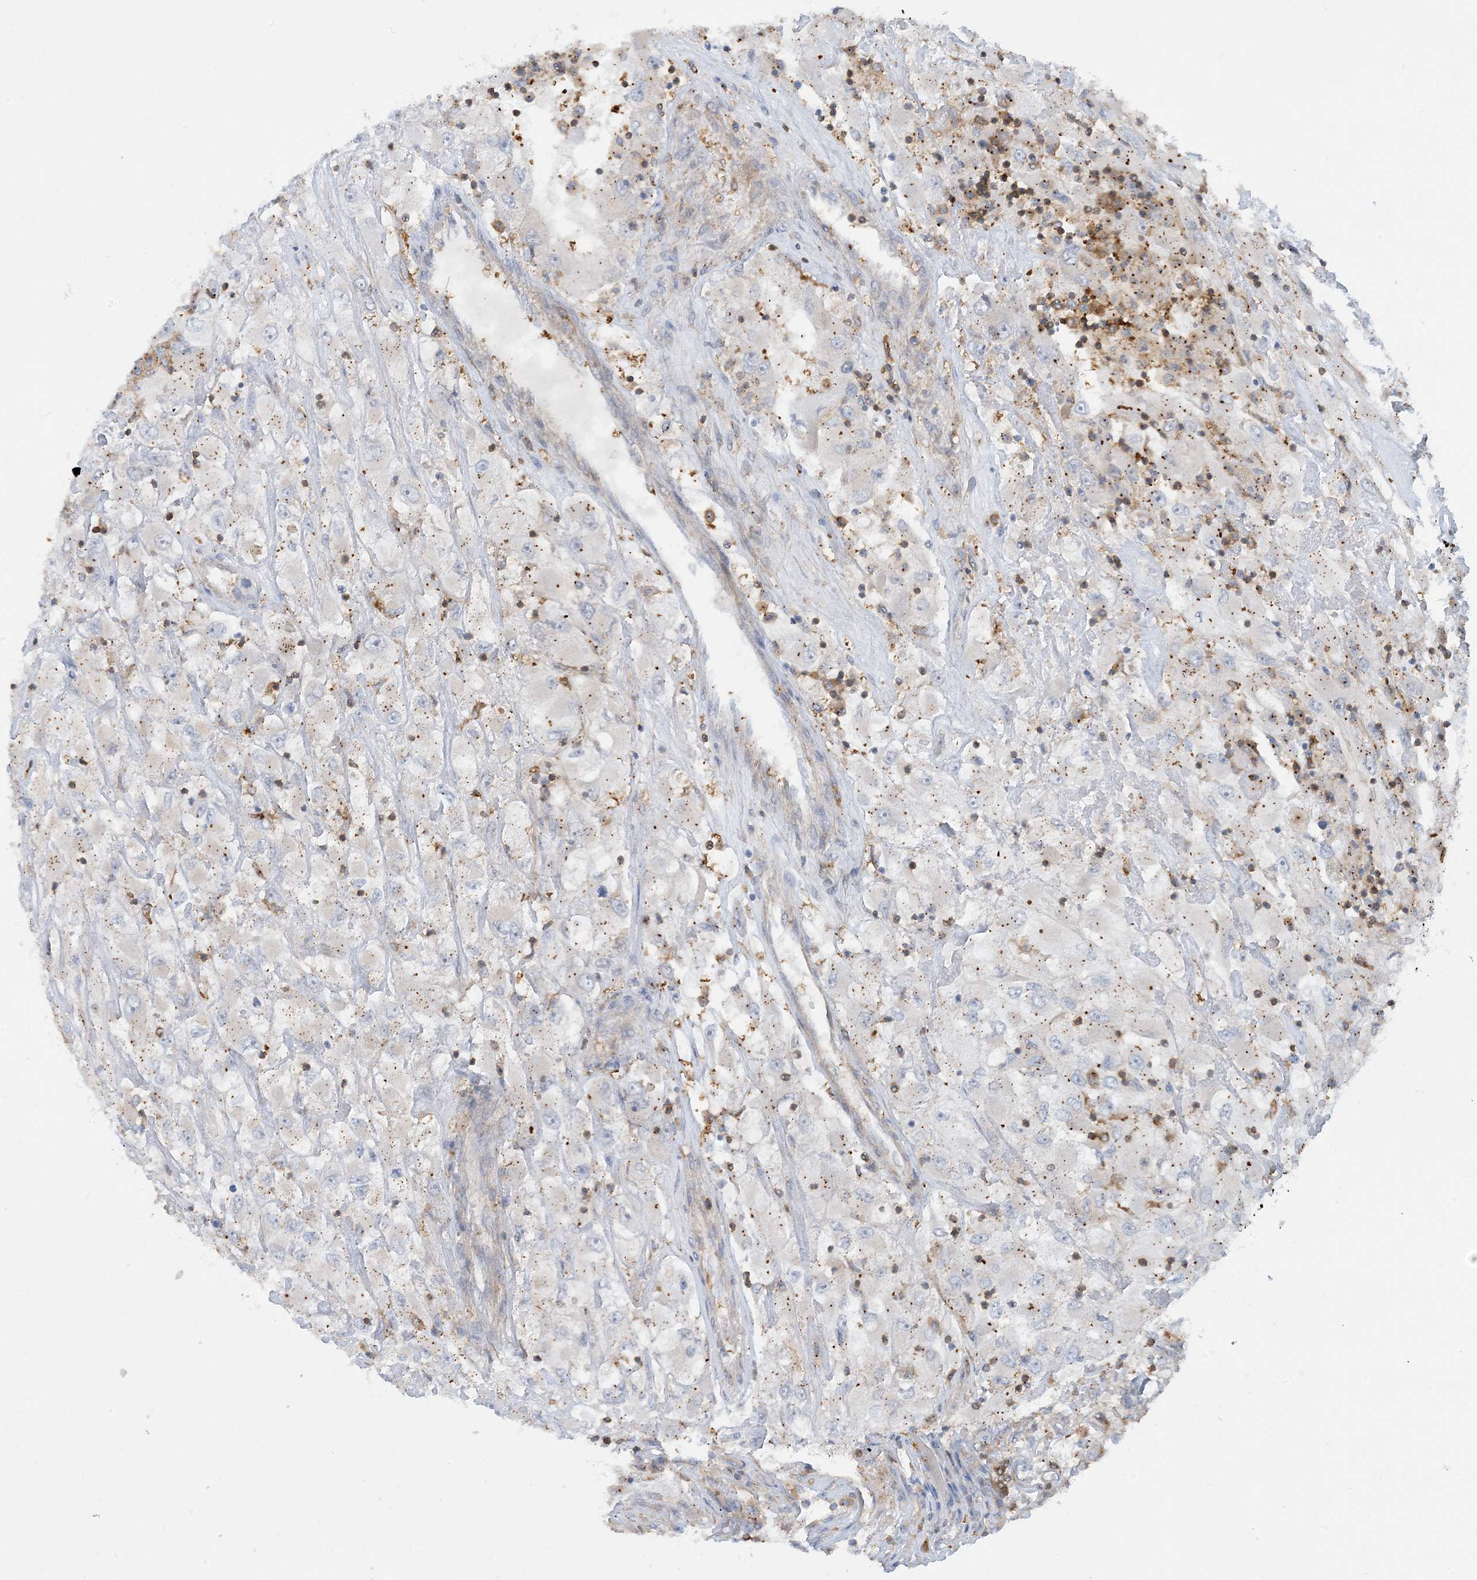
{"staining": {"intensity": "negative", "quantity": "none", "location": "none"}, "tissue": "renal cancer", "cell_type": "Tumor cells", "image_type": "cancer", "snomed": [{"axis": "morphology", "description": "Adenocarcinoma, NOS"}, {"axis": "topography", "description": "Kidney"}], "caption": "The IHC photomicrograph has no significant expression in tumor cells of renal cancer tissue.", "gene": "SFMBT2", "patient": {"sex": "female", "age": 52}}